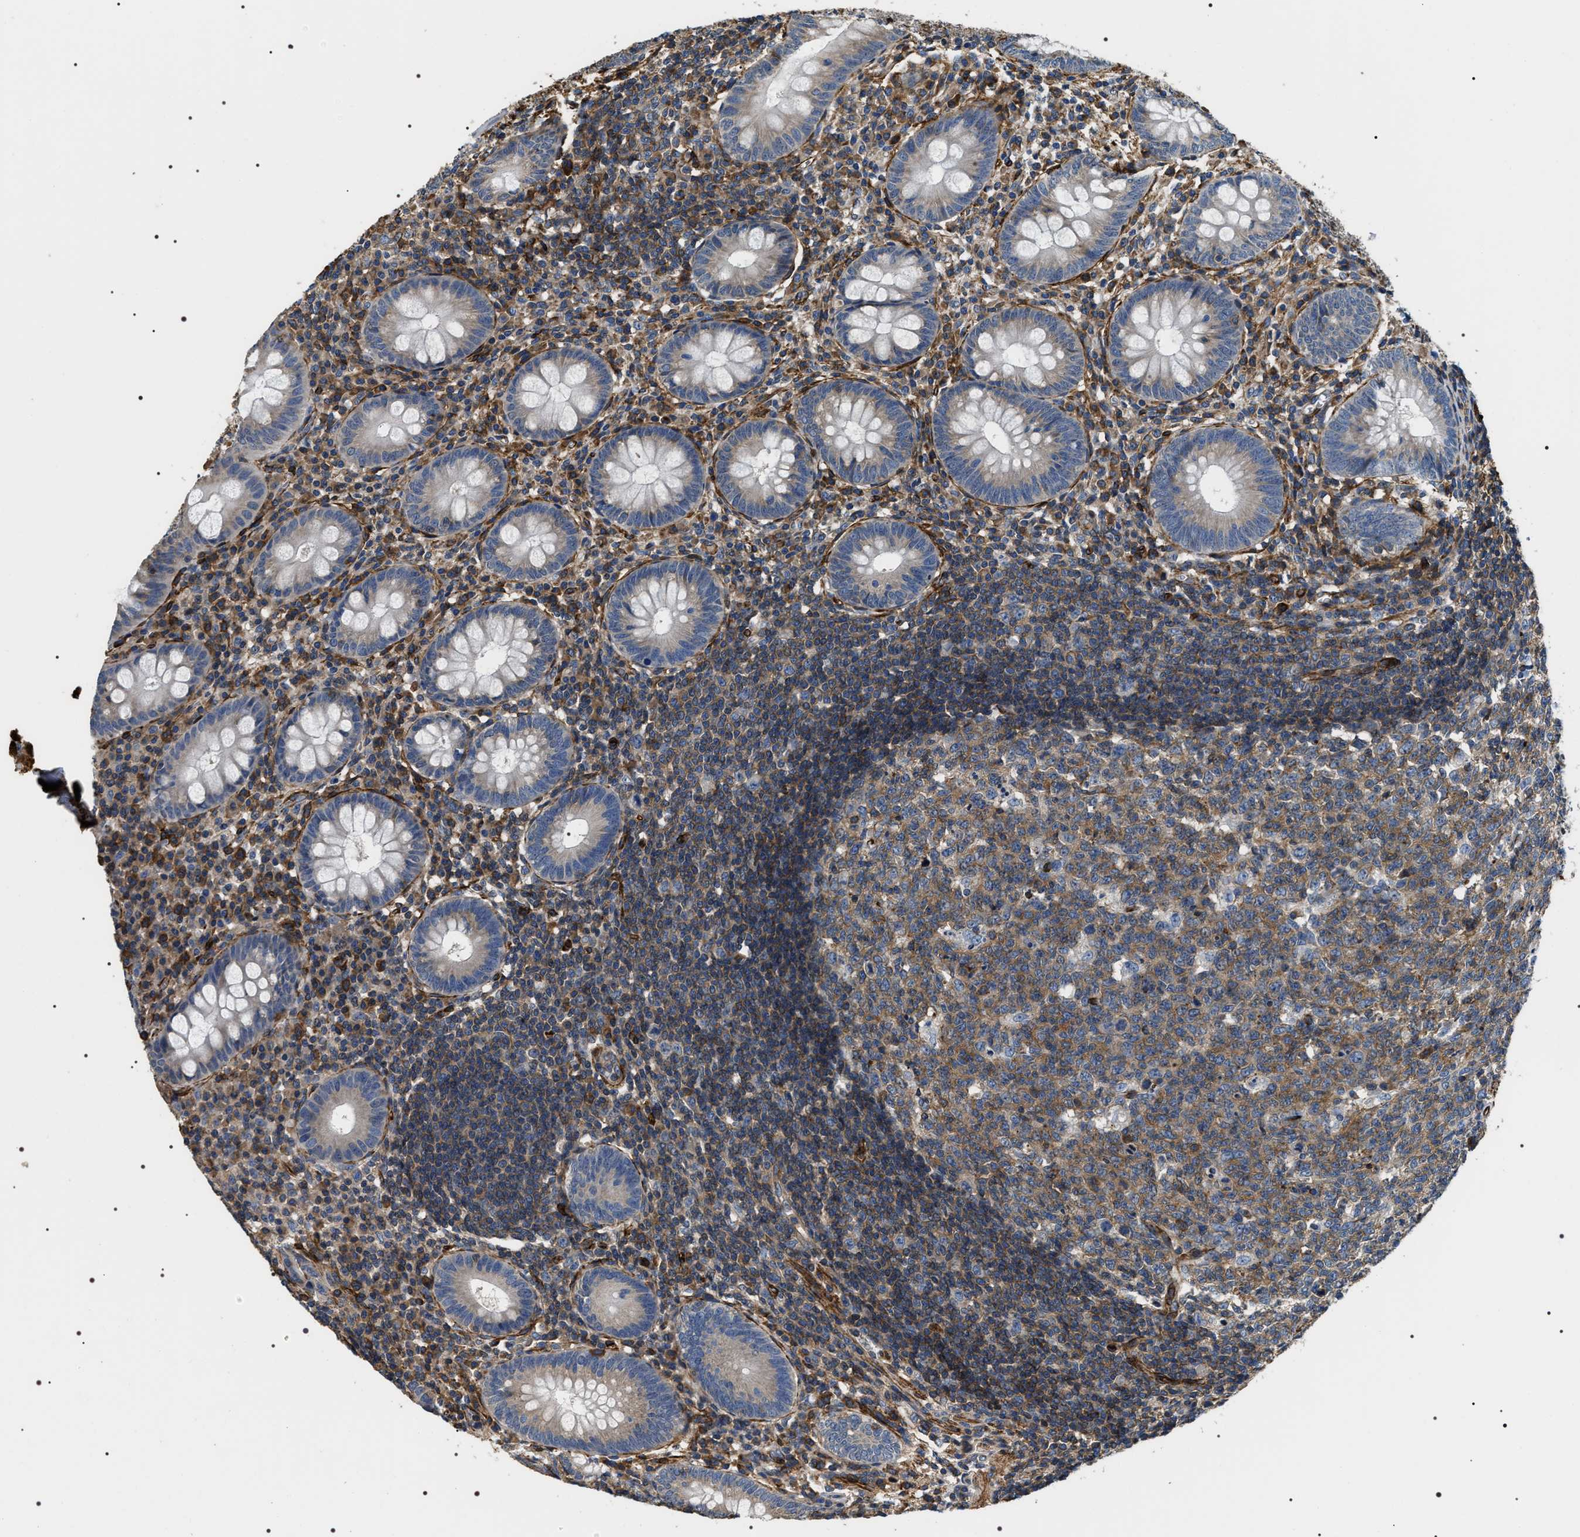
{"staining": {"intensity": "negative", "quantity": "none", "location": "none"}, "tissue": "appendix", "cell_type": "Glandular cells", "image_type": "normal", "snomed": [{"axis": "morphology", "description": "Normal tissue, NOS"}, {"axis": "topography", "description": "Appendix"}], "caption": "High power microscopy micrograph of an IHC image of unremarkable appendix, revealing no significant expression in glandular cells. Nuclei are stained in blue.", "gene": "ZC3HAV1L", "patient": {"sex": "male", "age": 56}}